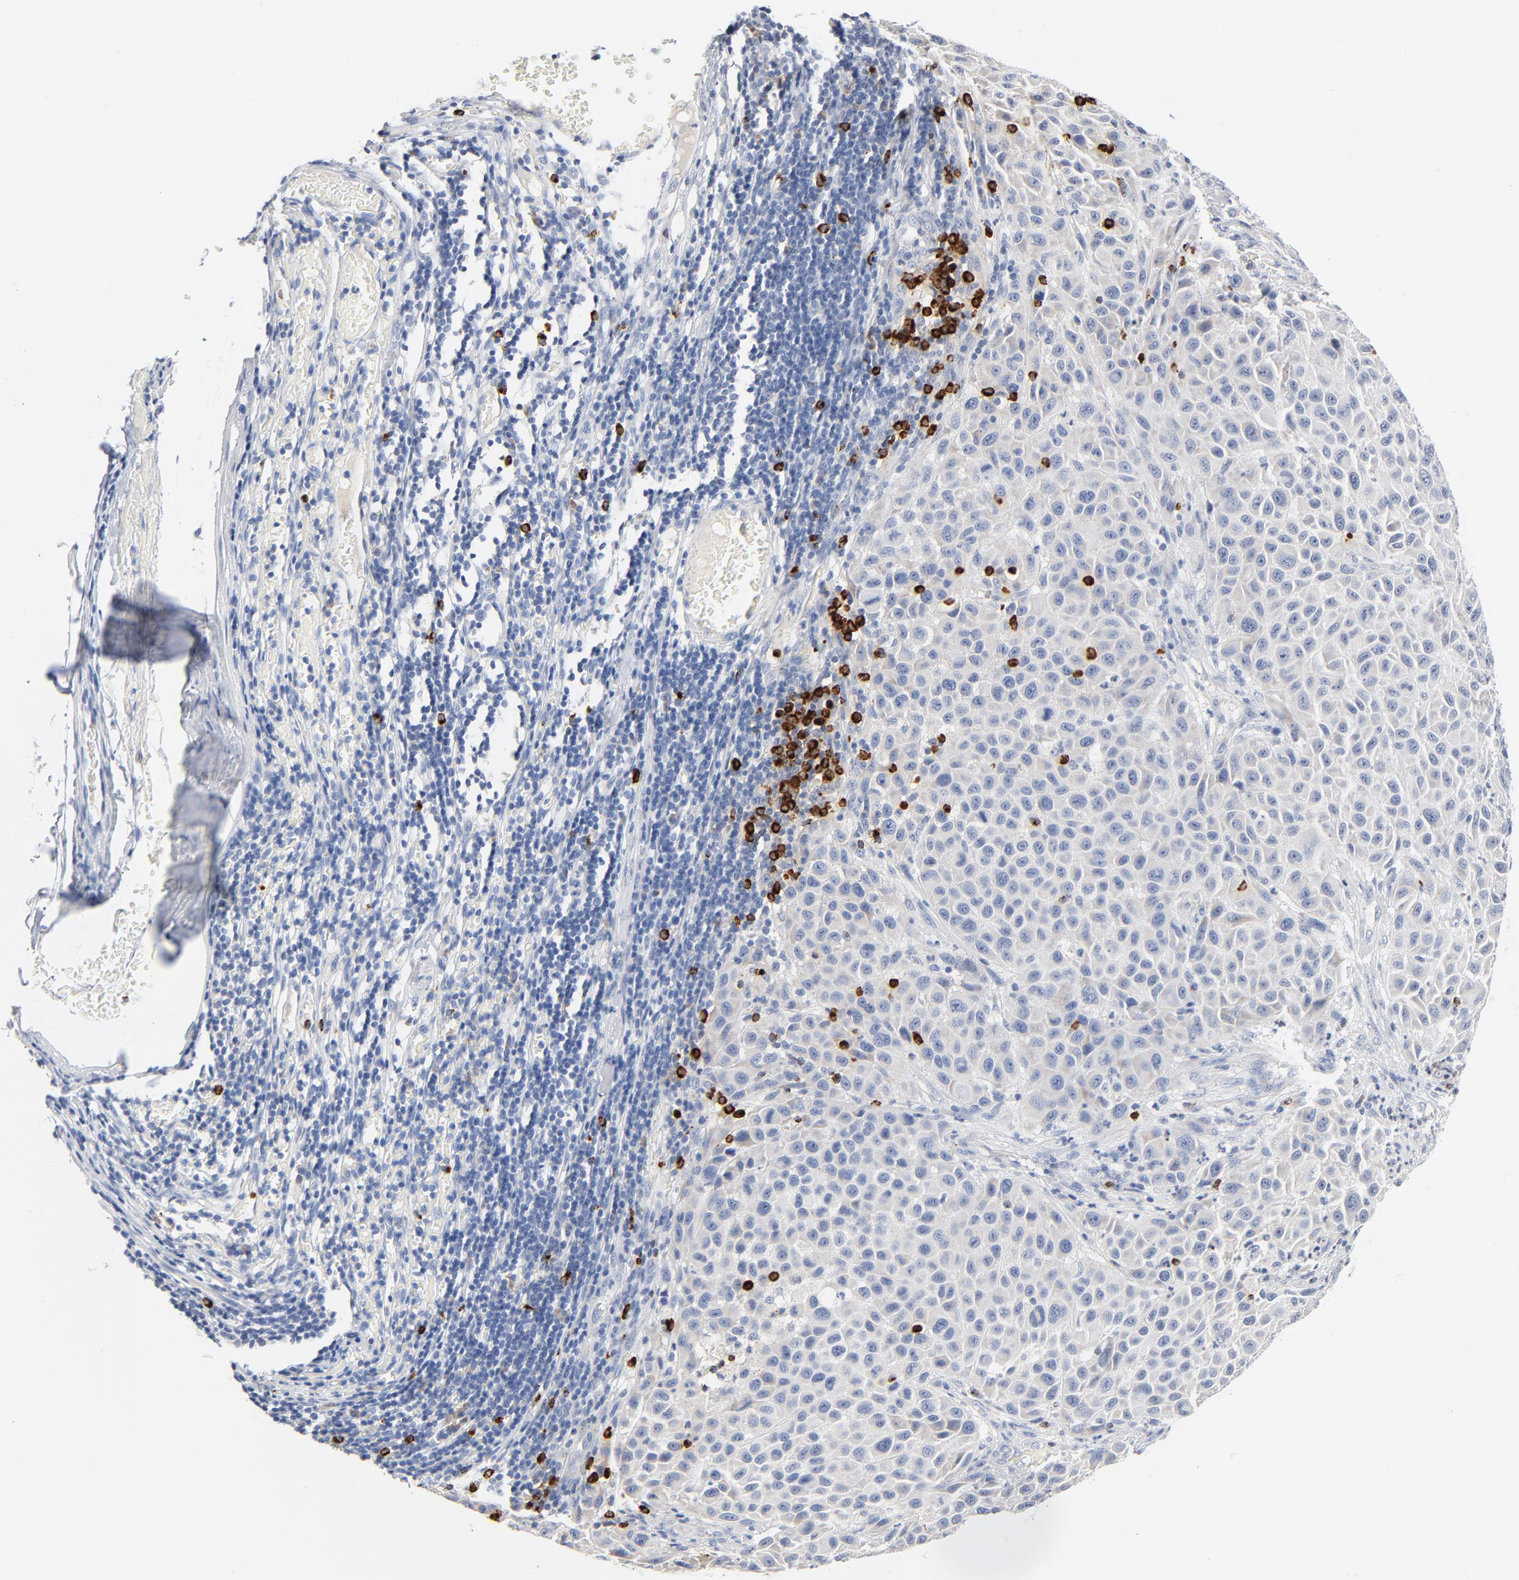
{"staining": {"intensity": "negative", "quantity": "none", "location": "none"}, "tissue": "melanoma", "cell_type": "Tumor cells", "image_type": "cancer", "snomed": [{"axis": "morphology", "description": "Malignant melanoma, Metastatic site"}, {"axis": "topography", "description": "Lymph node"}], "caption": "Immunohistochemistry photomicrograph of neoplastic tissue: human melanoma stained with DAB (3,3'-diaminobenzidine) demonstrates no significant protein staining in tumor cells.", "gene": "GZMB", "patient": {"sex": "male", "age": 61}}